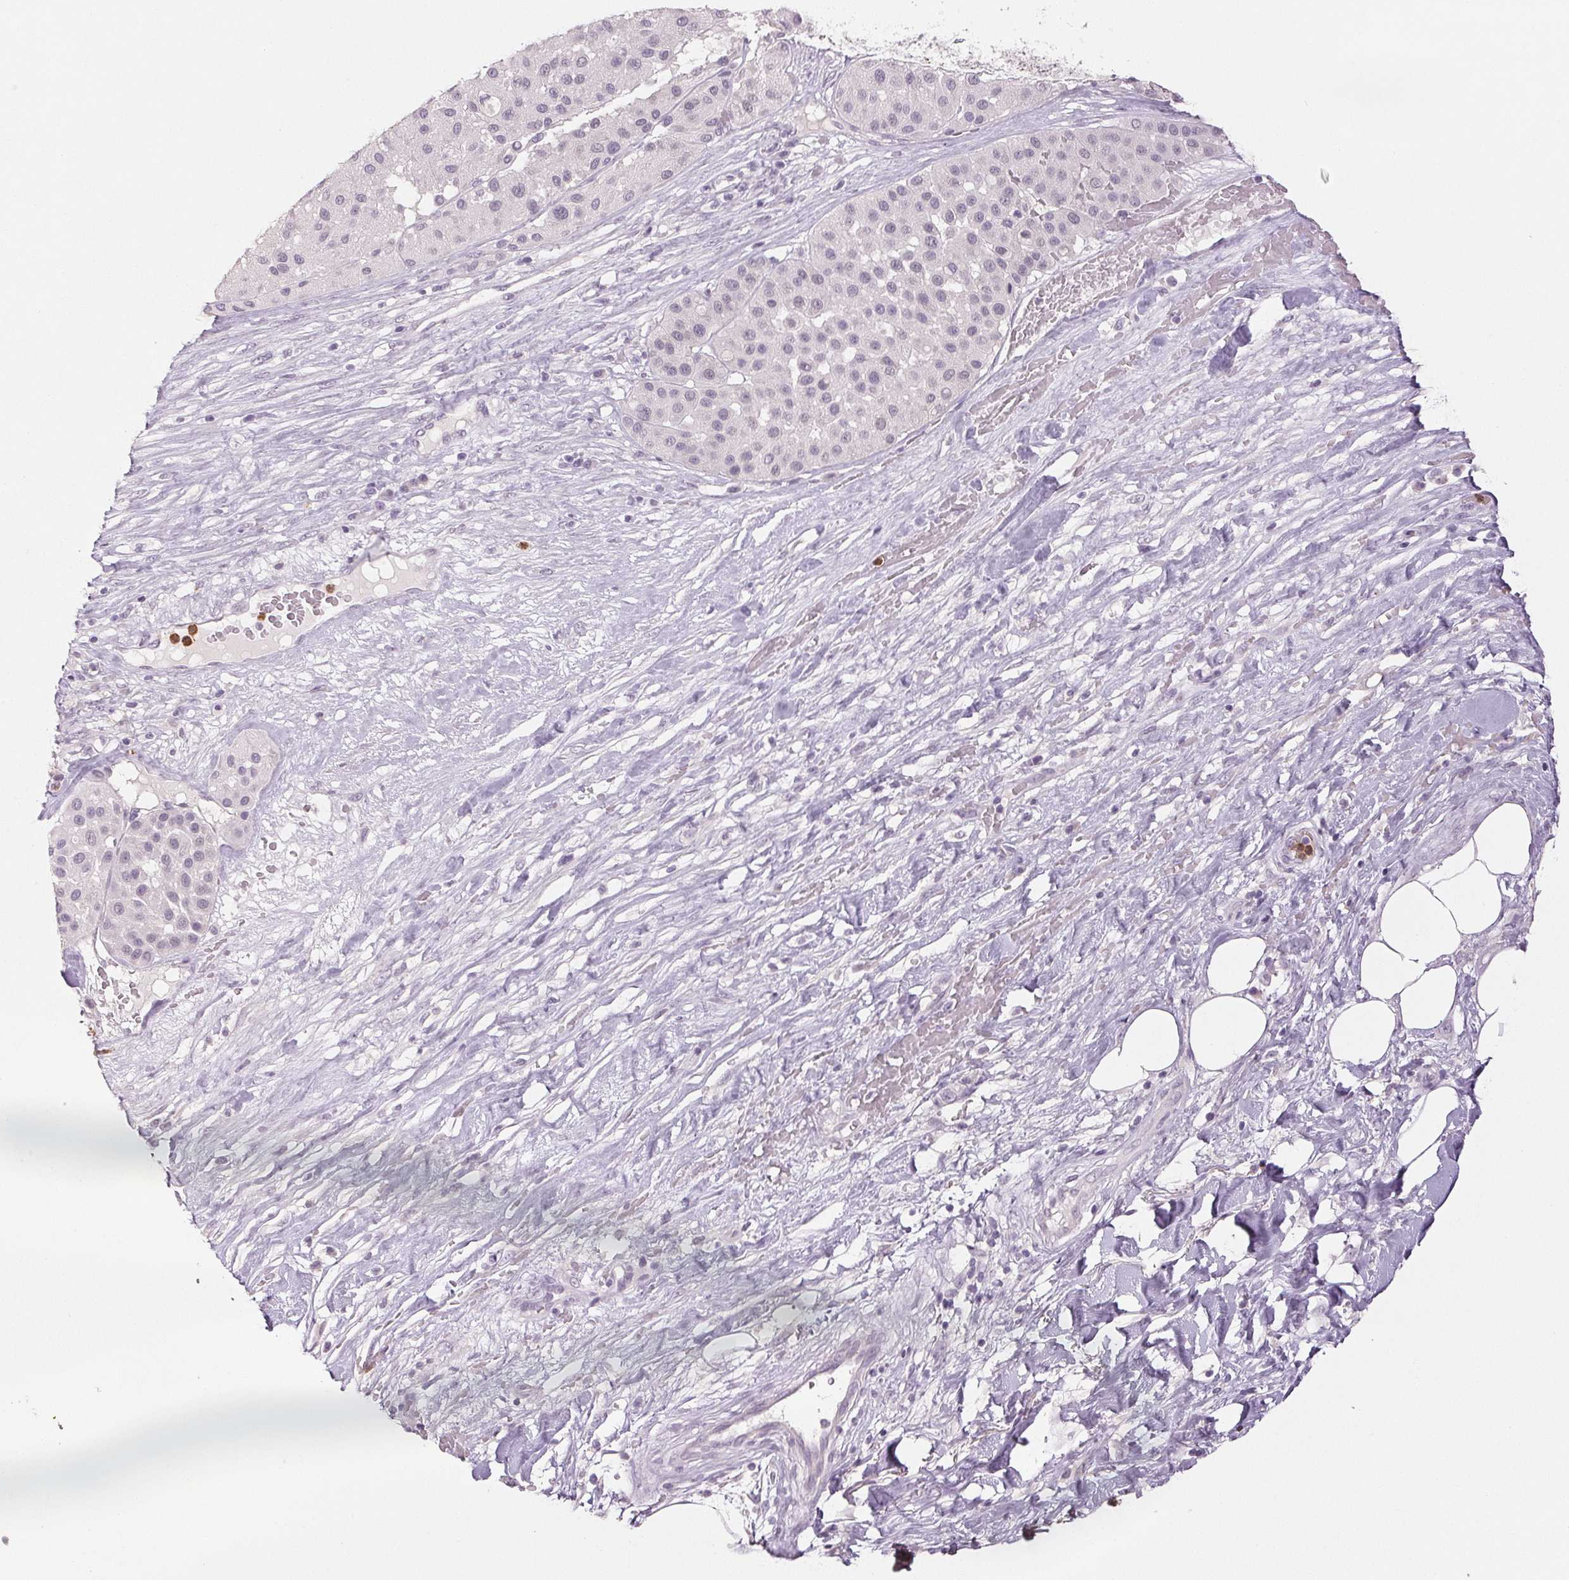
{"staining": {"intensity": "negative", "quantity": "none", "location": "none"}, "tissue": "melanoma", "cell_type": "Tumor cells", "image_type": "cancer", "snomed": [{"axis": "morphology", "description": "Malignant melanoma, Metastatic site"}, {"axis": "topography", "description": "Smooth muscle"}], "caption": "An image of malignant melanoma (metastatic site) stained for a protein reveals no brown staining in tumor cells. The staining was performed using DAB to visualize the protein expression in brown, while the nuclei were stained in blue with hematoxylin (Magnification: 20x).", "gene": "LTF", "patient": {"sex": "male", "age": 41}}